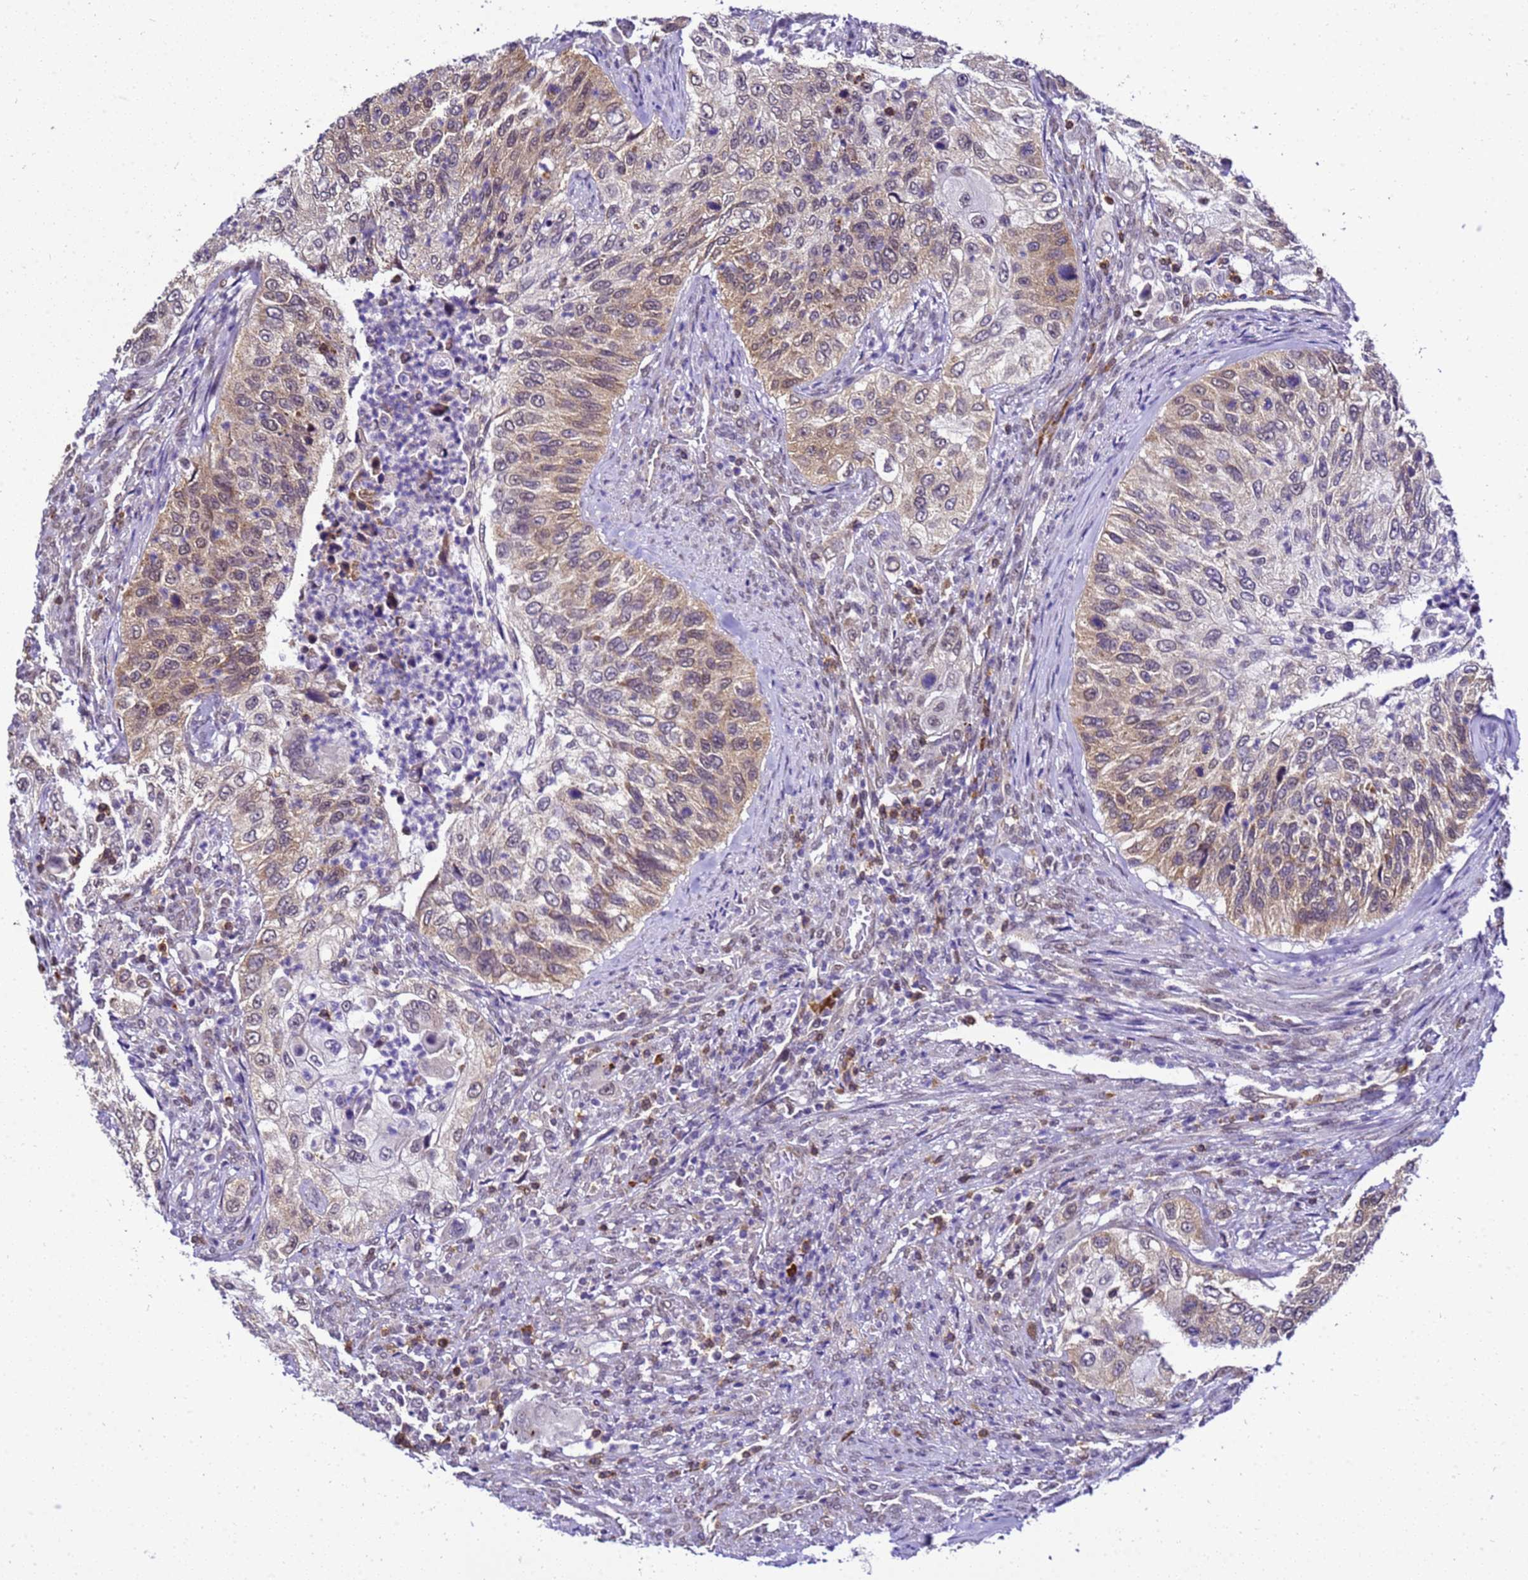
{"staining": {"intensity": "moderate", "quantity": "25%-75%", "location": "cytoplasmic/membranous"}, "tissue": "urothelial cancer", "cell_type": "Tumor cells", "image_type": "cancer", "snomed": [{"axis": "morphology", "description": "Urothelial carcinoma, High grade"}, {"axis": "topography", "description": "Urinary bladder"}], "caption": "Moderate cytoplasmic/membranous protein positivity is appreciated in about 25%-75% of tumor cells in urothelial carcinoma (high-grade). The staining is performed using DAB brown chromogen to label protein expression. The nuclei are counter-stained blue using hematoxylin.", "gene": "SMN1", "patient": {"sex": "female", "age": 60}}